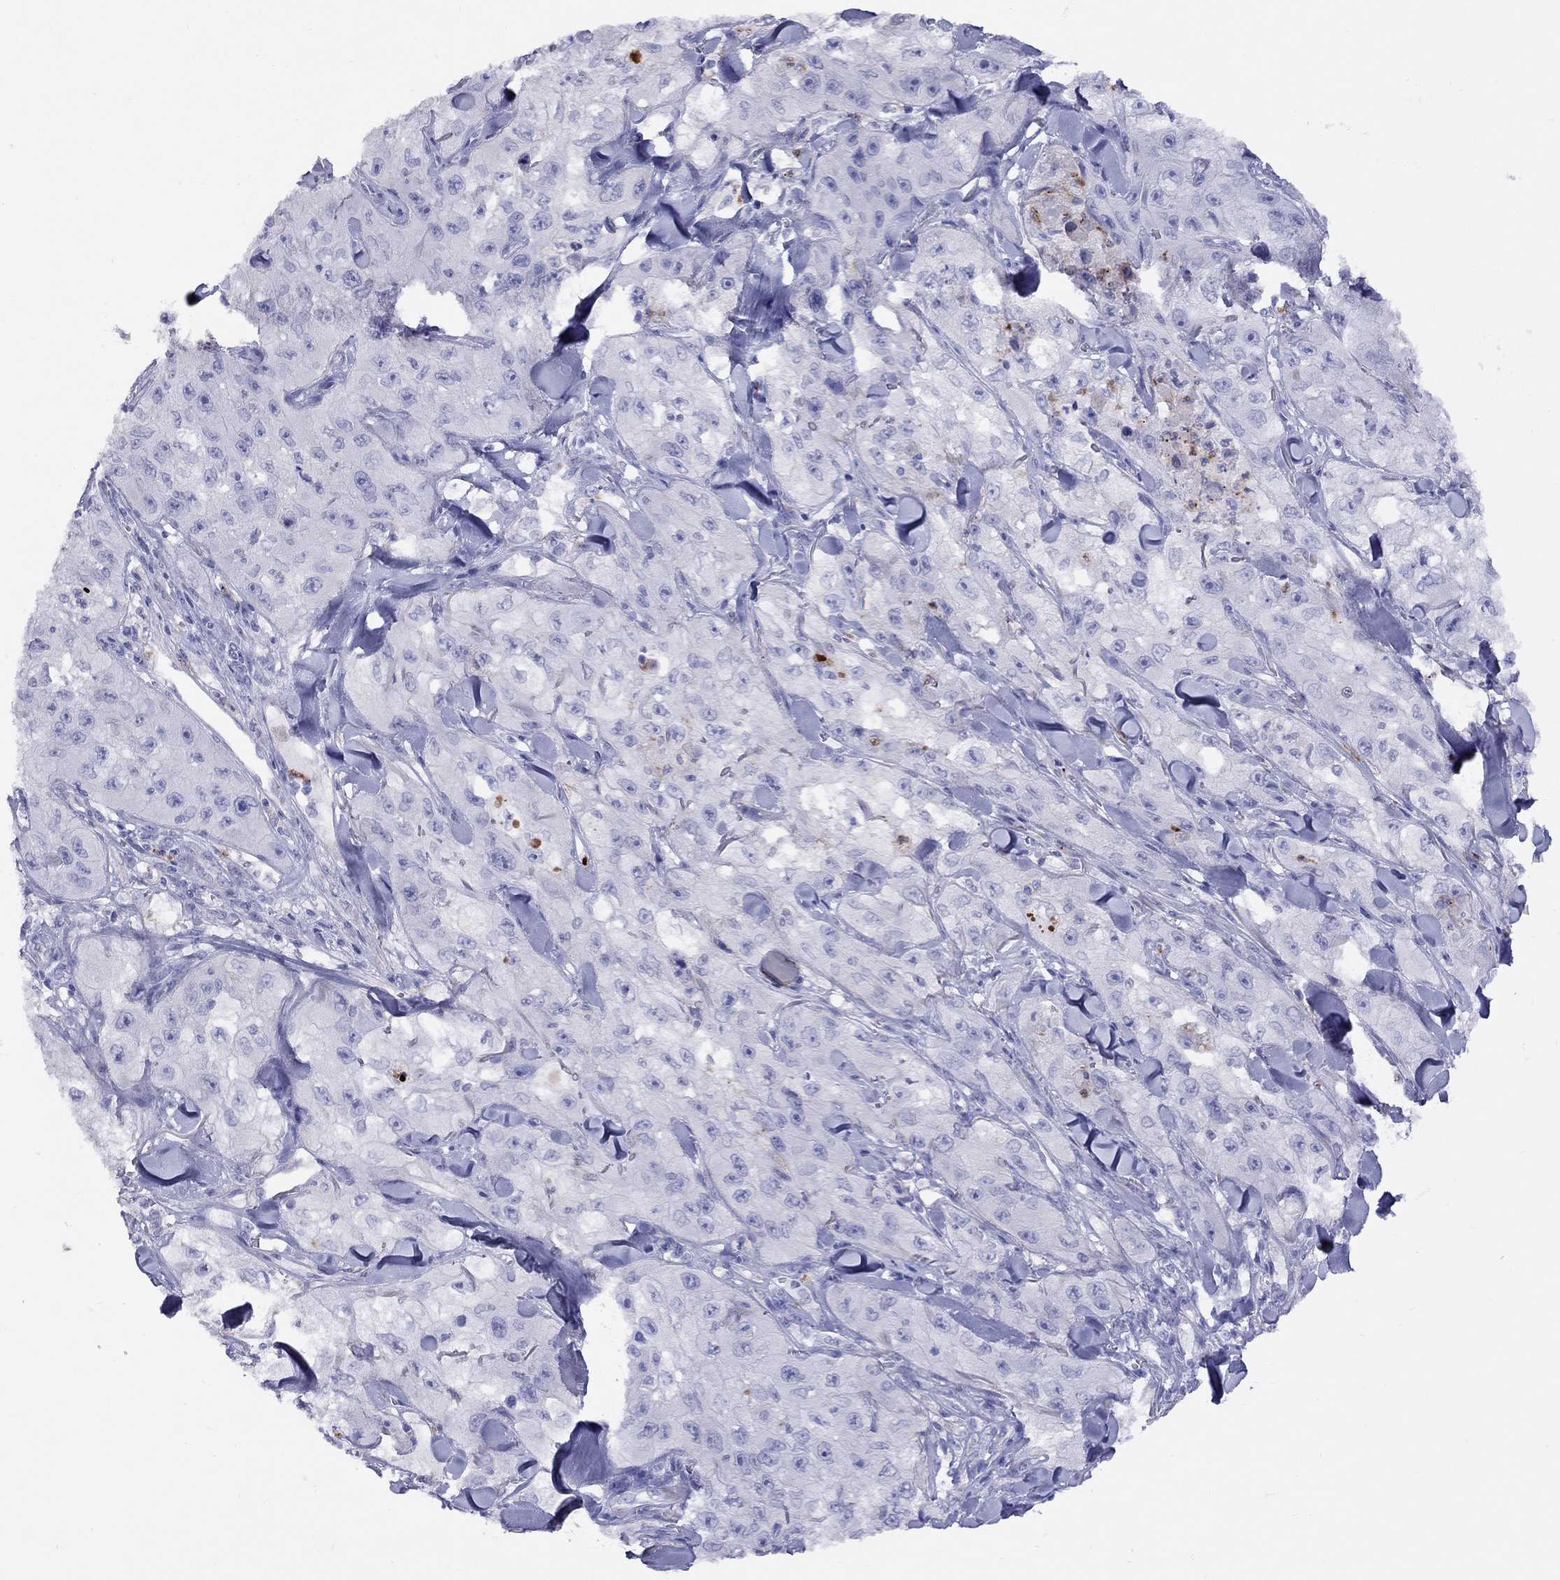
{"staining": {"intensity": "negative", "quantity": "none", "location": "none"}, "tissue": "skin cancer", "cell_type": "Tumor cells", "image_type": "cancer", "snomed": [{"axis": "morphology", "description": "Squamous cell carcinoma, NOS"}, {"axis": "topography", "description": "Skin"}, {"axis": "topography", "description": "Subcutis"}], "caption": "A high-resolution histopathology image shows immunohistochemistry staining of skin squamous cell carcinoma, which shows no significant positivity in tumor cells.", "gene": "SPINT4", "patient": {"sex": "male", "age": 73}}